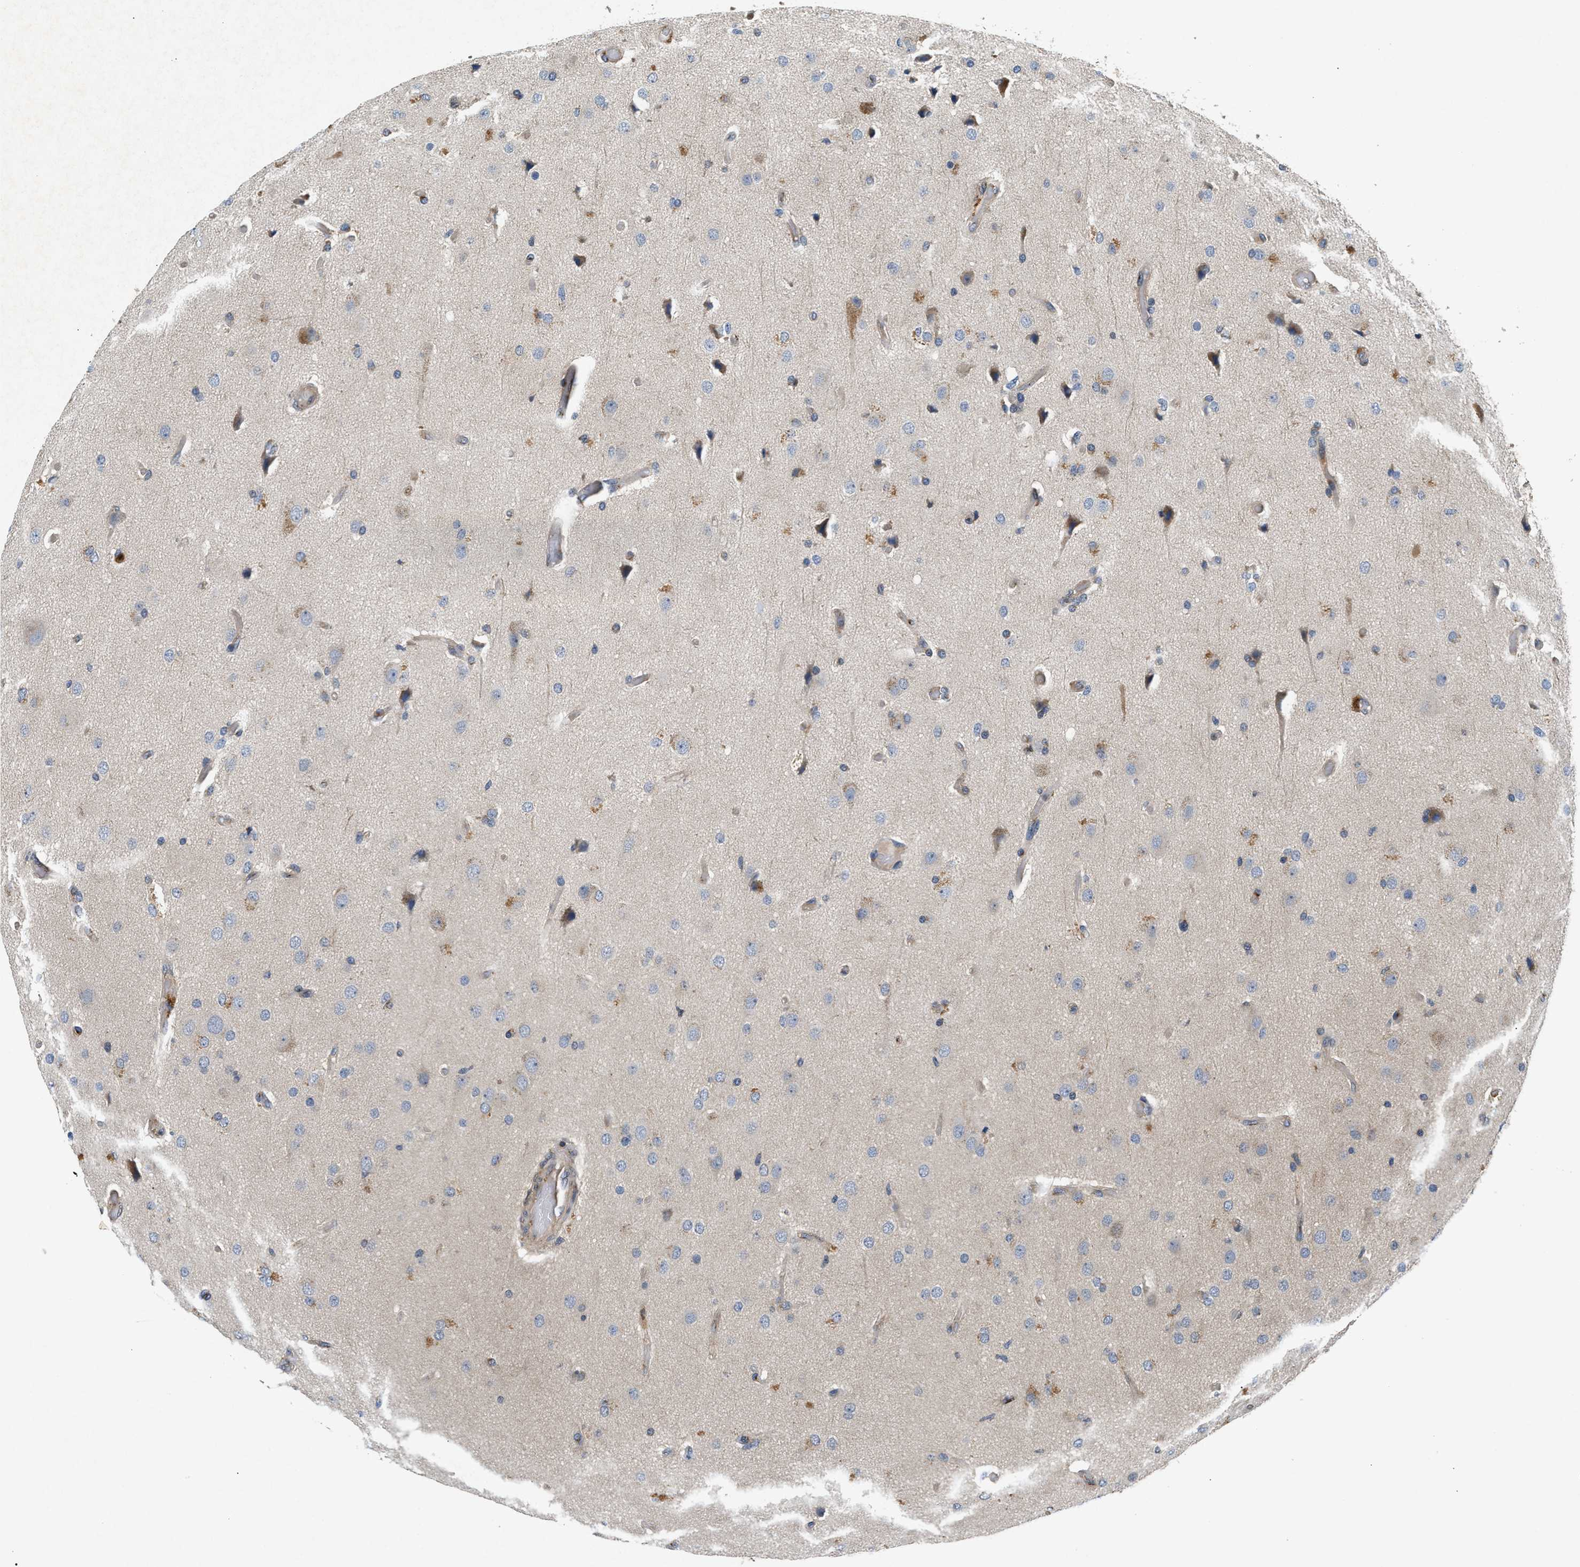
{"staining": {"intensity": "weak", "quantity": "<25%", "location": "cytoplasmic/membranous"}, "tissue": "glioma", "cell_type": "Tumor cells", "image_type": "cancer", "snomed": [{"axis": "morphology", "description": "Normal tissue, NOS"}, {"axis": "morphology", "description": "Glioma, malignant, High grade"}, {"axis": "topography", "description": "Cerebral cortex"}], "caption": "High-grade glioma (malignant) was stained to show a protein in brown. There is no significant positivity in tumor cells.", "gene": "CHUK", "patient": {"sex": "male", "age": 77}}